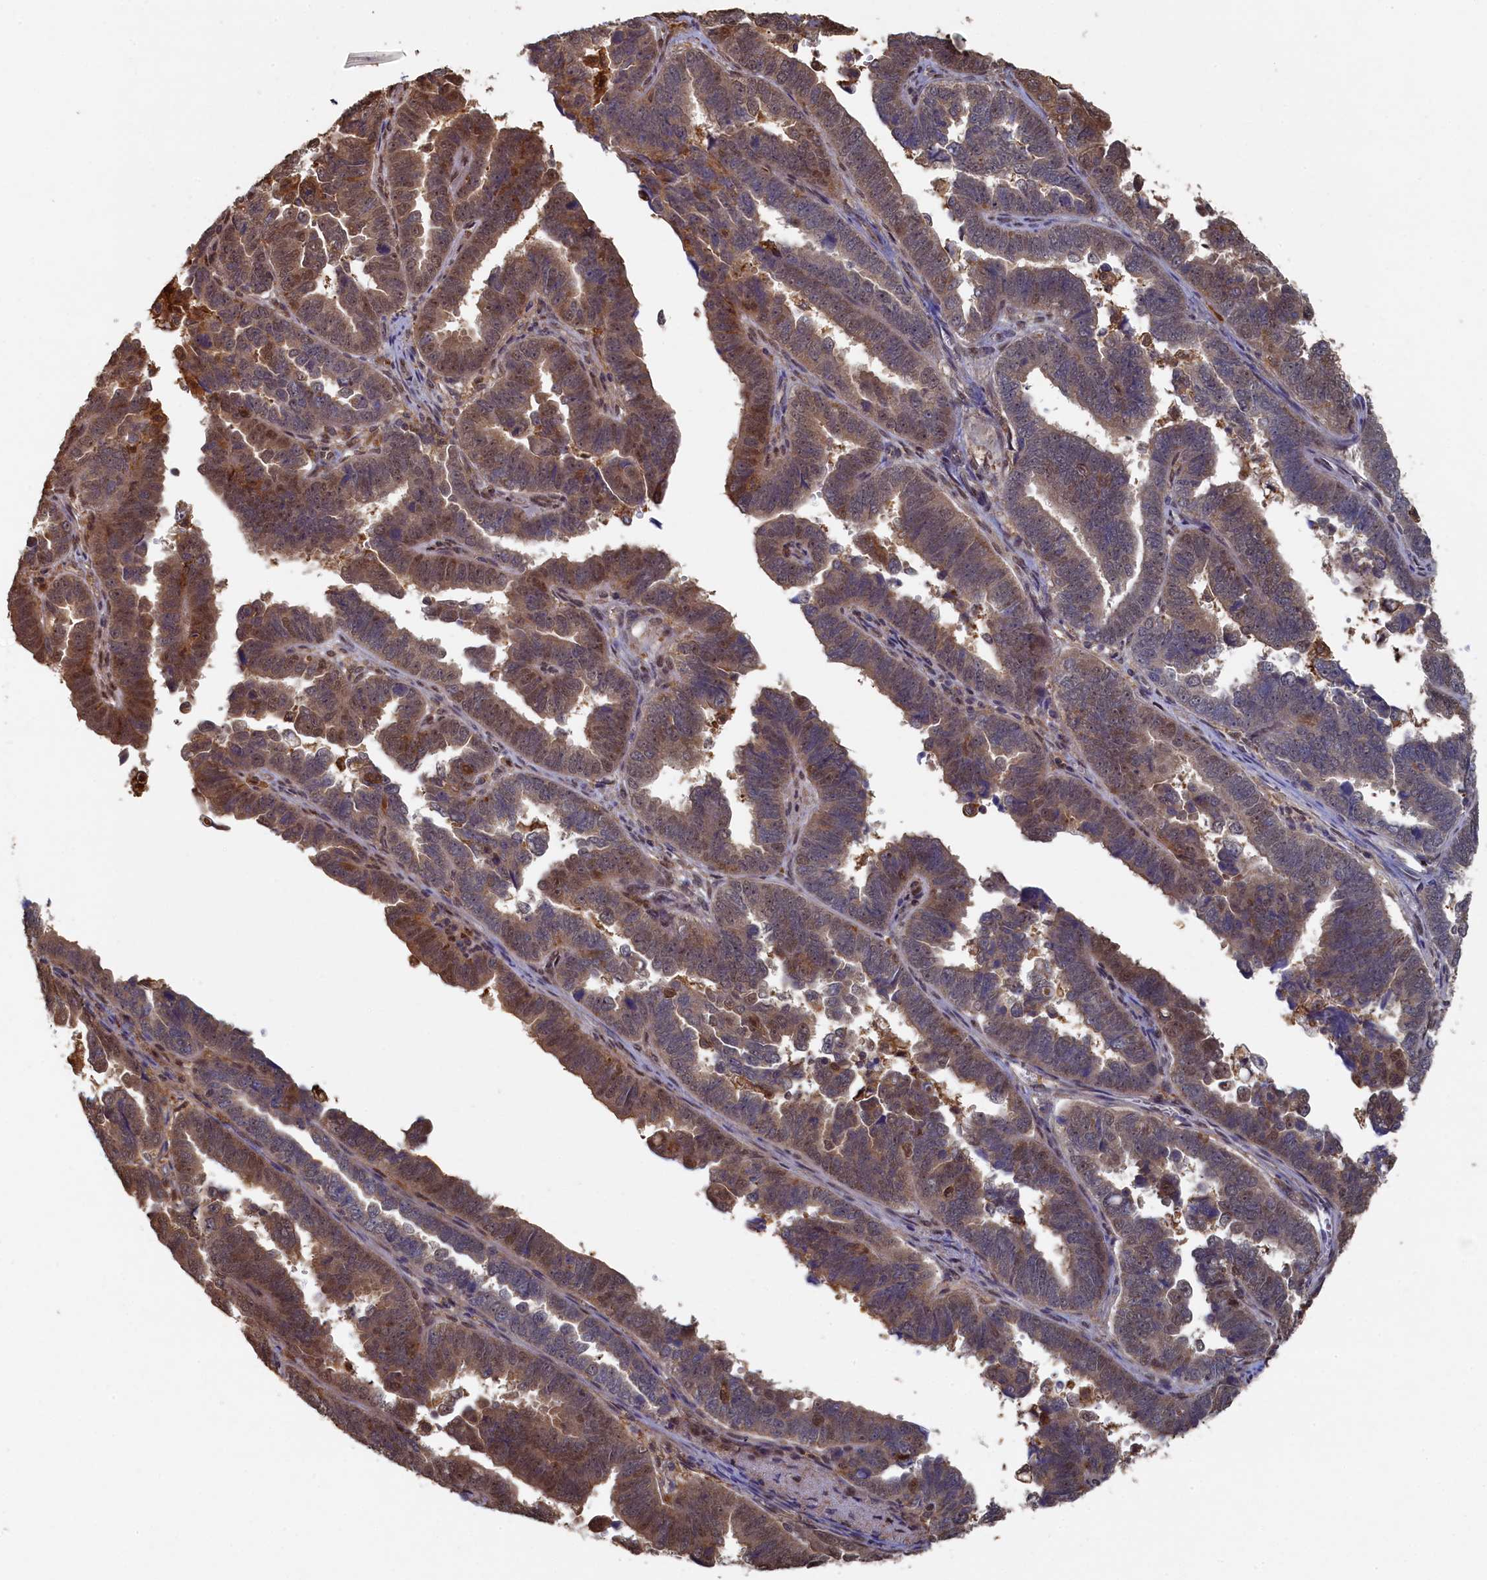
{"staining": {"intensity": "strong", "quantity": ">75%", "location": "cytoplasmic/membranous,nuclear"}, "tissue": "endometrial cancer", "cell_type": "Tumor cells", "image_type": "cancer", "snomed": [{"axis": "morphology", "description": "Adenocarcinoma, NOS"}, {"axis": "topography", "description": "Endometrium"}], "caption": "Immunohistochemistry (DAB (3,3'-diaminobenzidine)) staining of human adenocarcinoma (endometrial) exhibits strong cytoplasmic/membranous and nuclear protein positivity in approximately >75% of tumor cells. (Brightfield microscopy of DAB IHC at high magnification).", "gene": "UCHL3", "patient": {"sex": "female", "age": 75}}